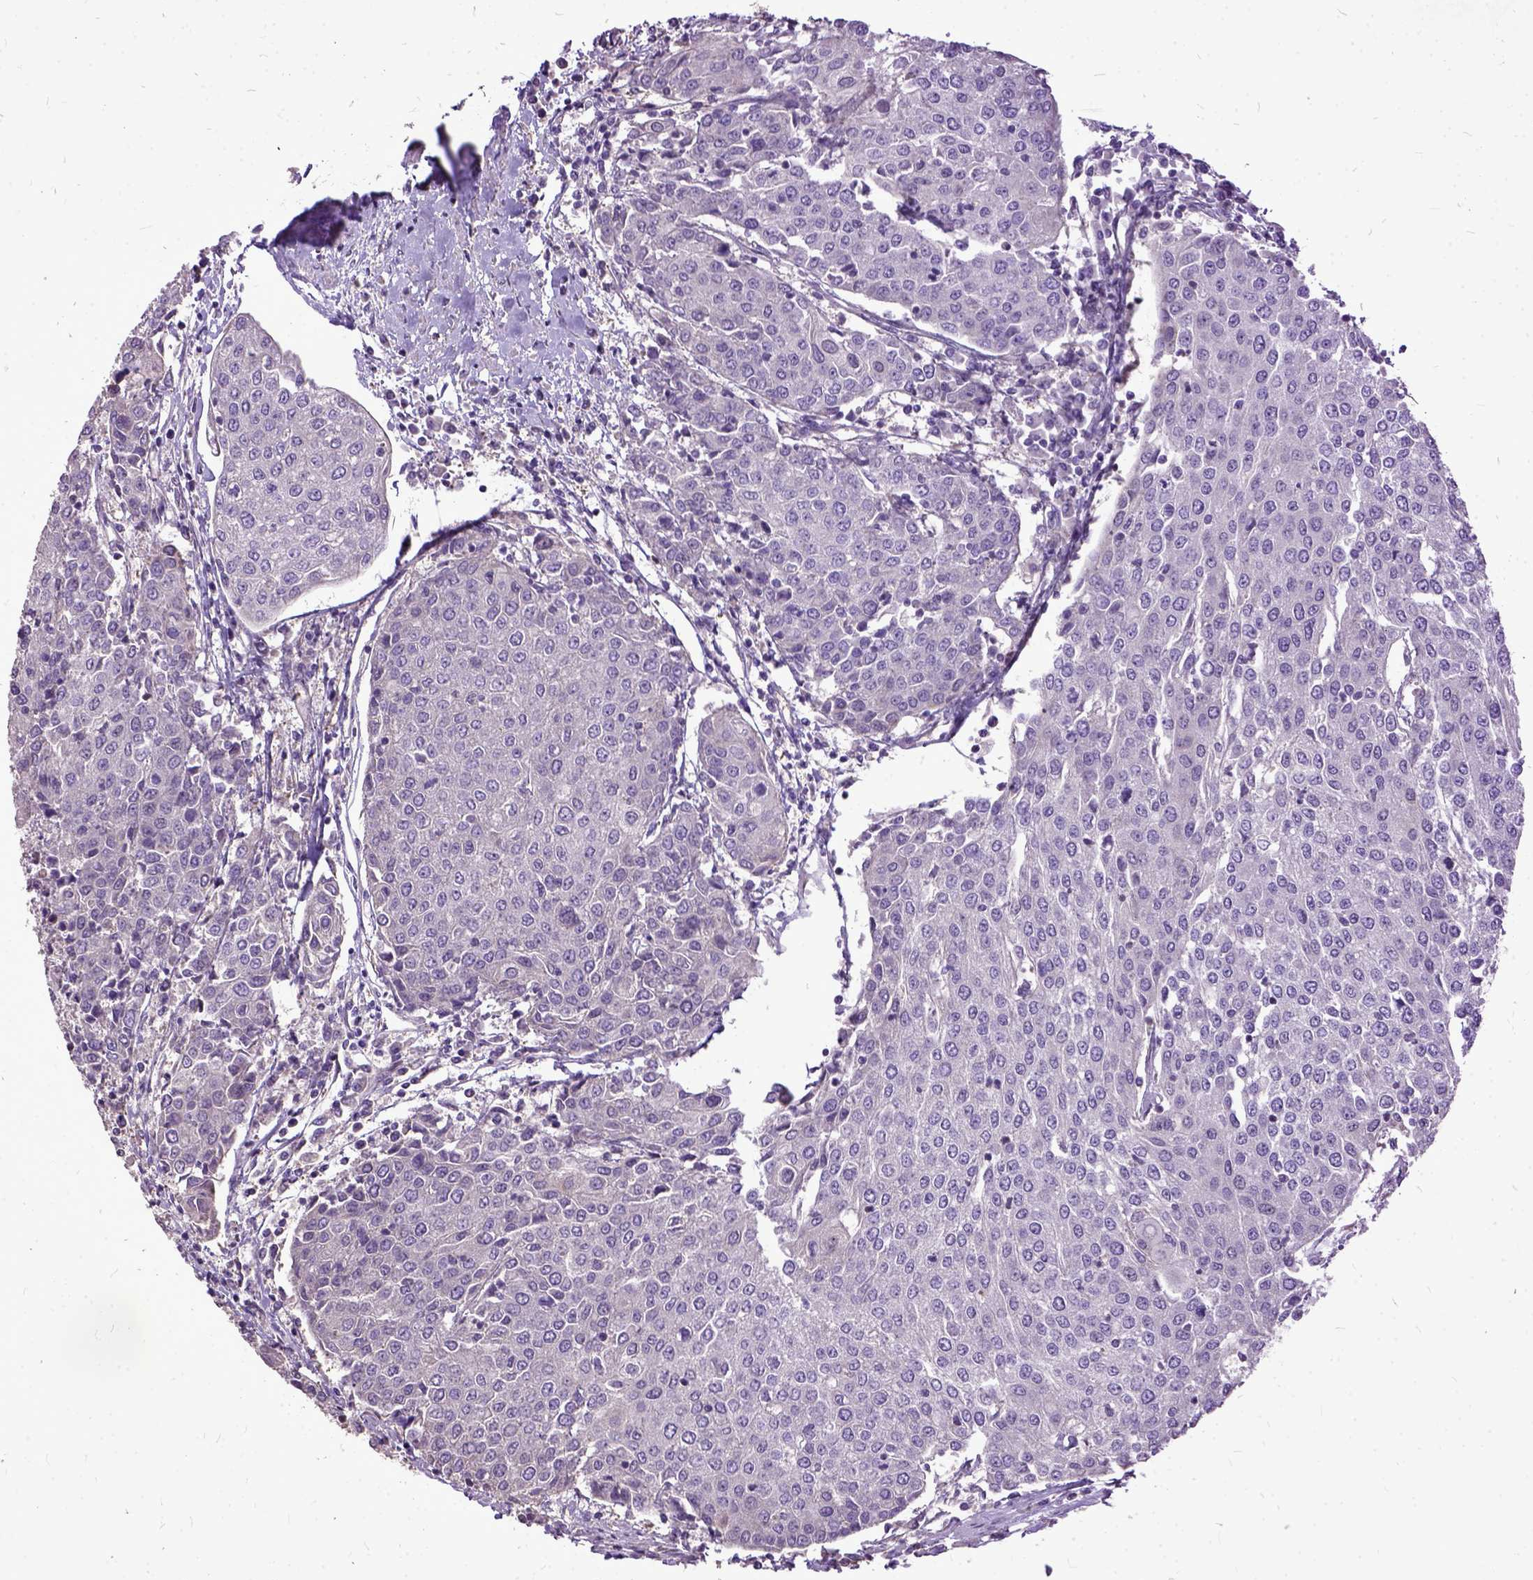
{"staining": {"intensity": "negative", "quantity": "none", "location": "none"}, "tissue": "urothelial cancer", "cell_type": "Tumor cells", "image_type": "cancer", "snomed": [{"axis": "morphology", "description": "Urothelial carcinoma, High grade"}, {"axis": "topography", "description": "Urinary bladder"}], "caption": "Tumor cells show no significant protein expression in urothelial carcinoma (high-grade).", "gene": "AREG", "patient": {"sex": "female", "age": 85}}